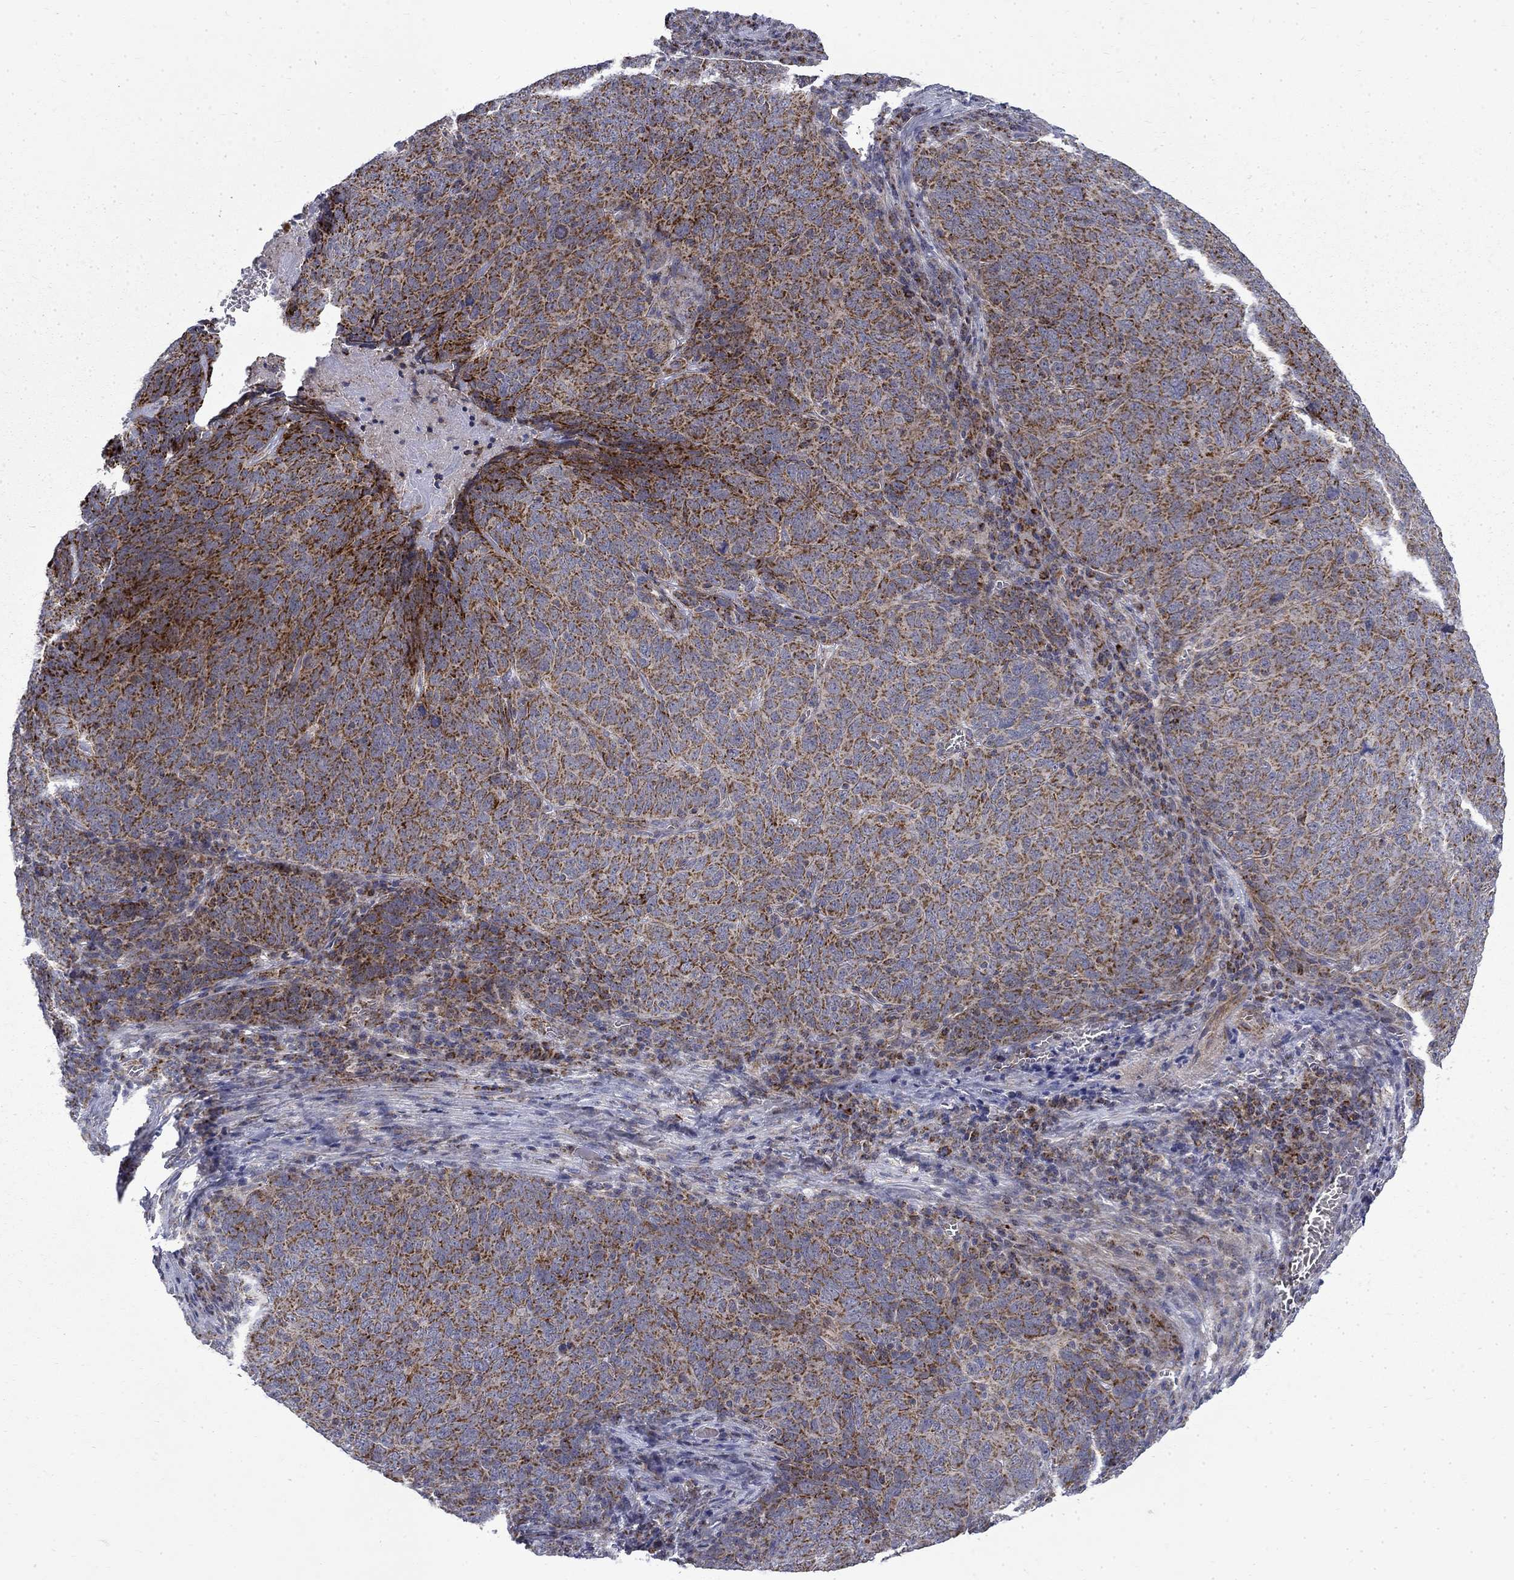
{"staining": {"intensity": "strong", "quantity": "25%-75%", "location": "cytoplasmic/membranous"}, "tissue": "skin cancer", "cell_type": "Tumor cells", "image_type": "cancer", "snomed": [{"axis": "morphology", "description": "Squamous cell carcinoma, NOS"}, {"axis": "topography", "description": "Skin"}, {"axis": "topography", "description": "Anal"}], "caption": "Immunohistochemistry image of human skin cancer stained for a protein (brown), which reveals high levels of strong cytoplasmic/membranous positivity in about 25%-75% of tumor cells.", "gene": "PCBP3", "patient": {"sex": "female", "age": 51}}